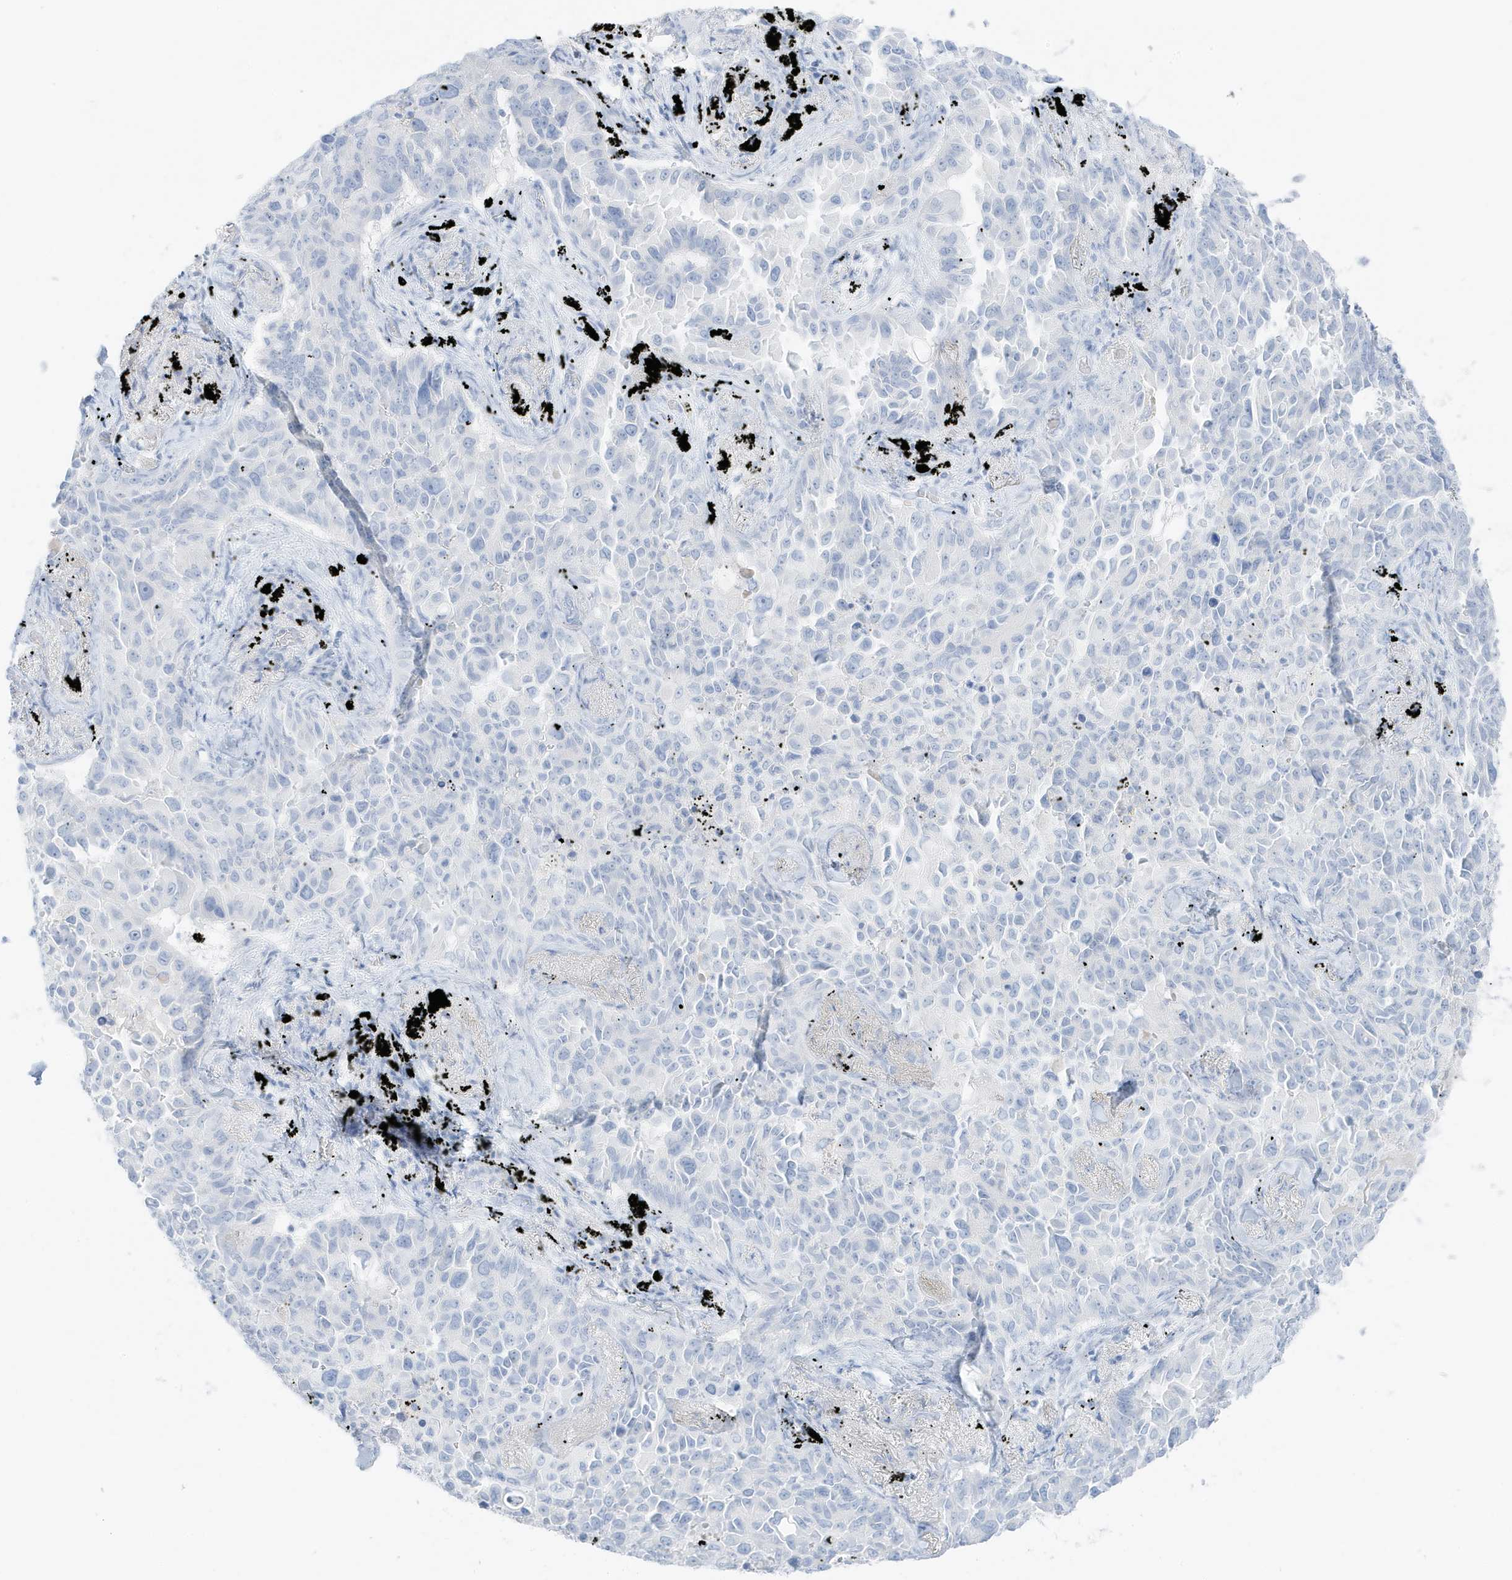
{"staining": {"intensity": "negative", "quantity": "none", "location": "none"}, "tissue": "lung cancer", "cell_type": "Tumor cells", "image_type": "cancer", "snomed": [{"axis": "morphology", "description": "Adenocarcinoma, NOS"}, {"axis": "topography", "description": "Lung"}], "caption": "Protein analysis of lung cancer displays no significant expression in tumor cells. (DAB immunohistochemistry (IHC) visualized using brightfield microscopy, high magnification).", "gene": "SLC22A13", "patient": {"sex": "female", "age": 67}}